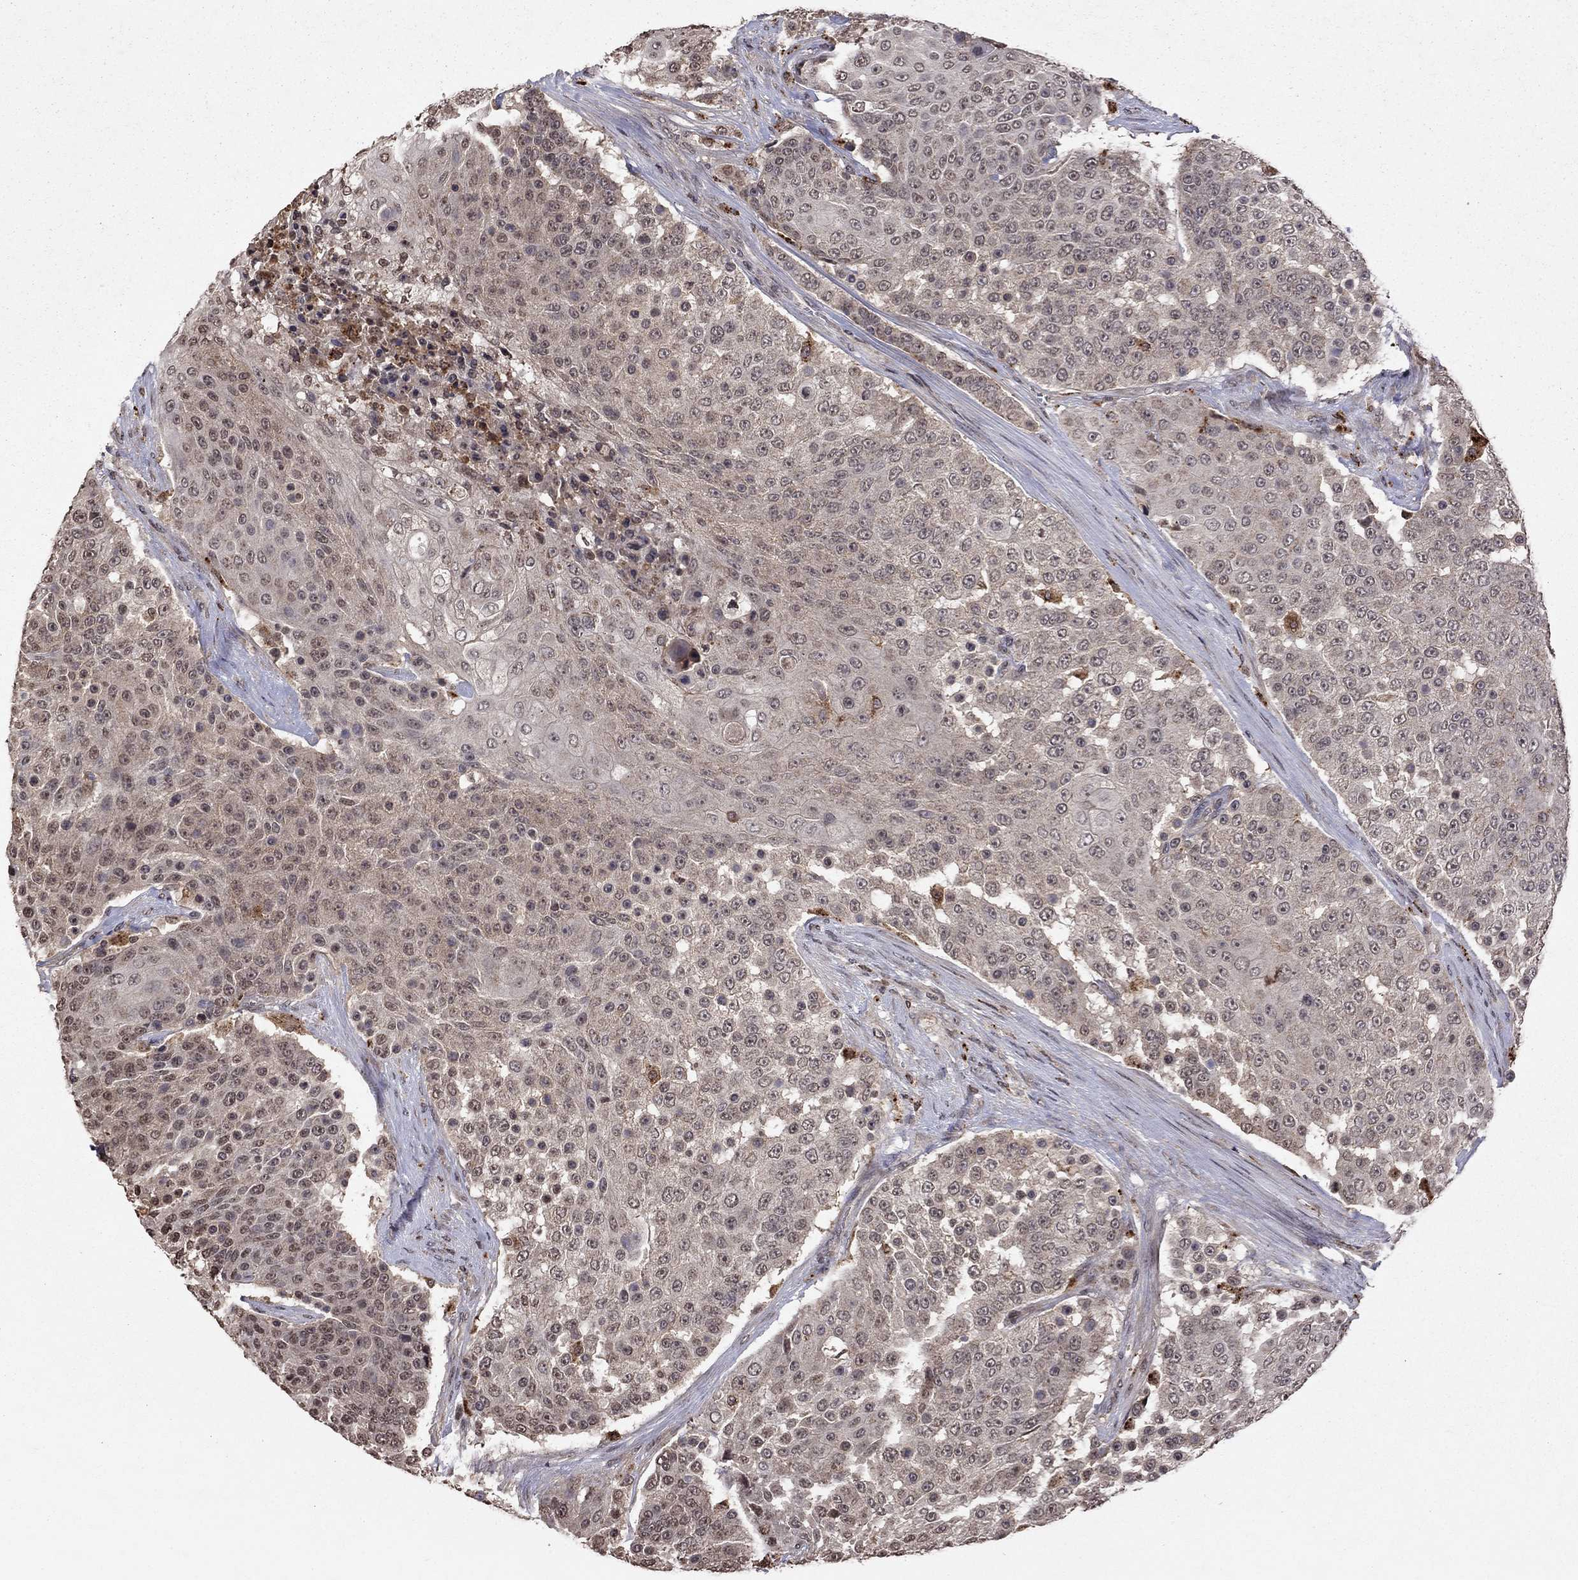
{"staining": {"intensity": "negative", "quantity": "none", "location": "none"}, "tissue": "urothelial cancer", "cell_type": "Tumor cells", "image_type": "cancer", "snomed": [{"axis": "morphology", "description": "Urothelial carcinoma, High grade"}, {"axis": "topography", "description": "Urinary bladder"}], "caption": "Photomicrograph shows no protein expression in tumor cells of high-grade urothelial carcinoma tissue.", "gene": "NLGN1", "patient": {"sex": "female", "age": 63}}